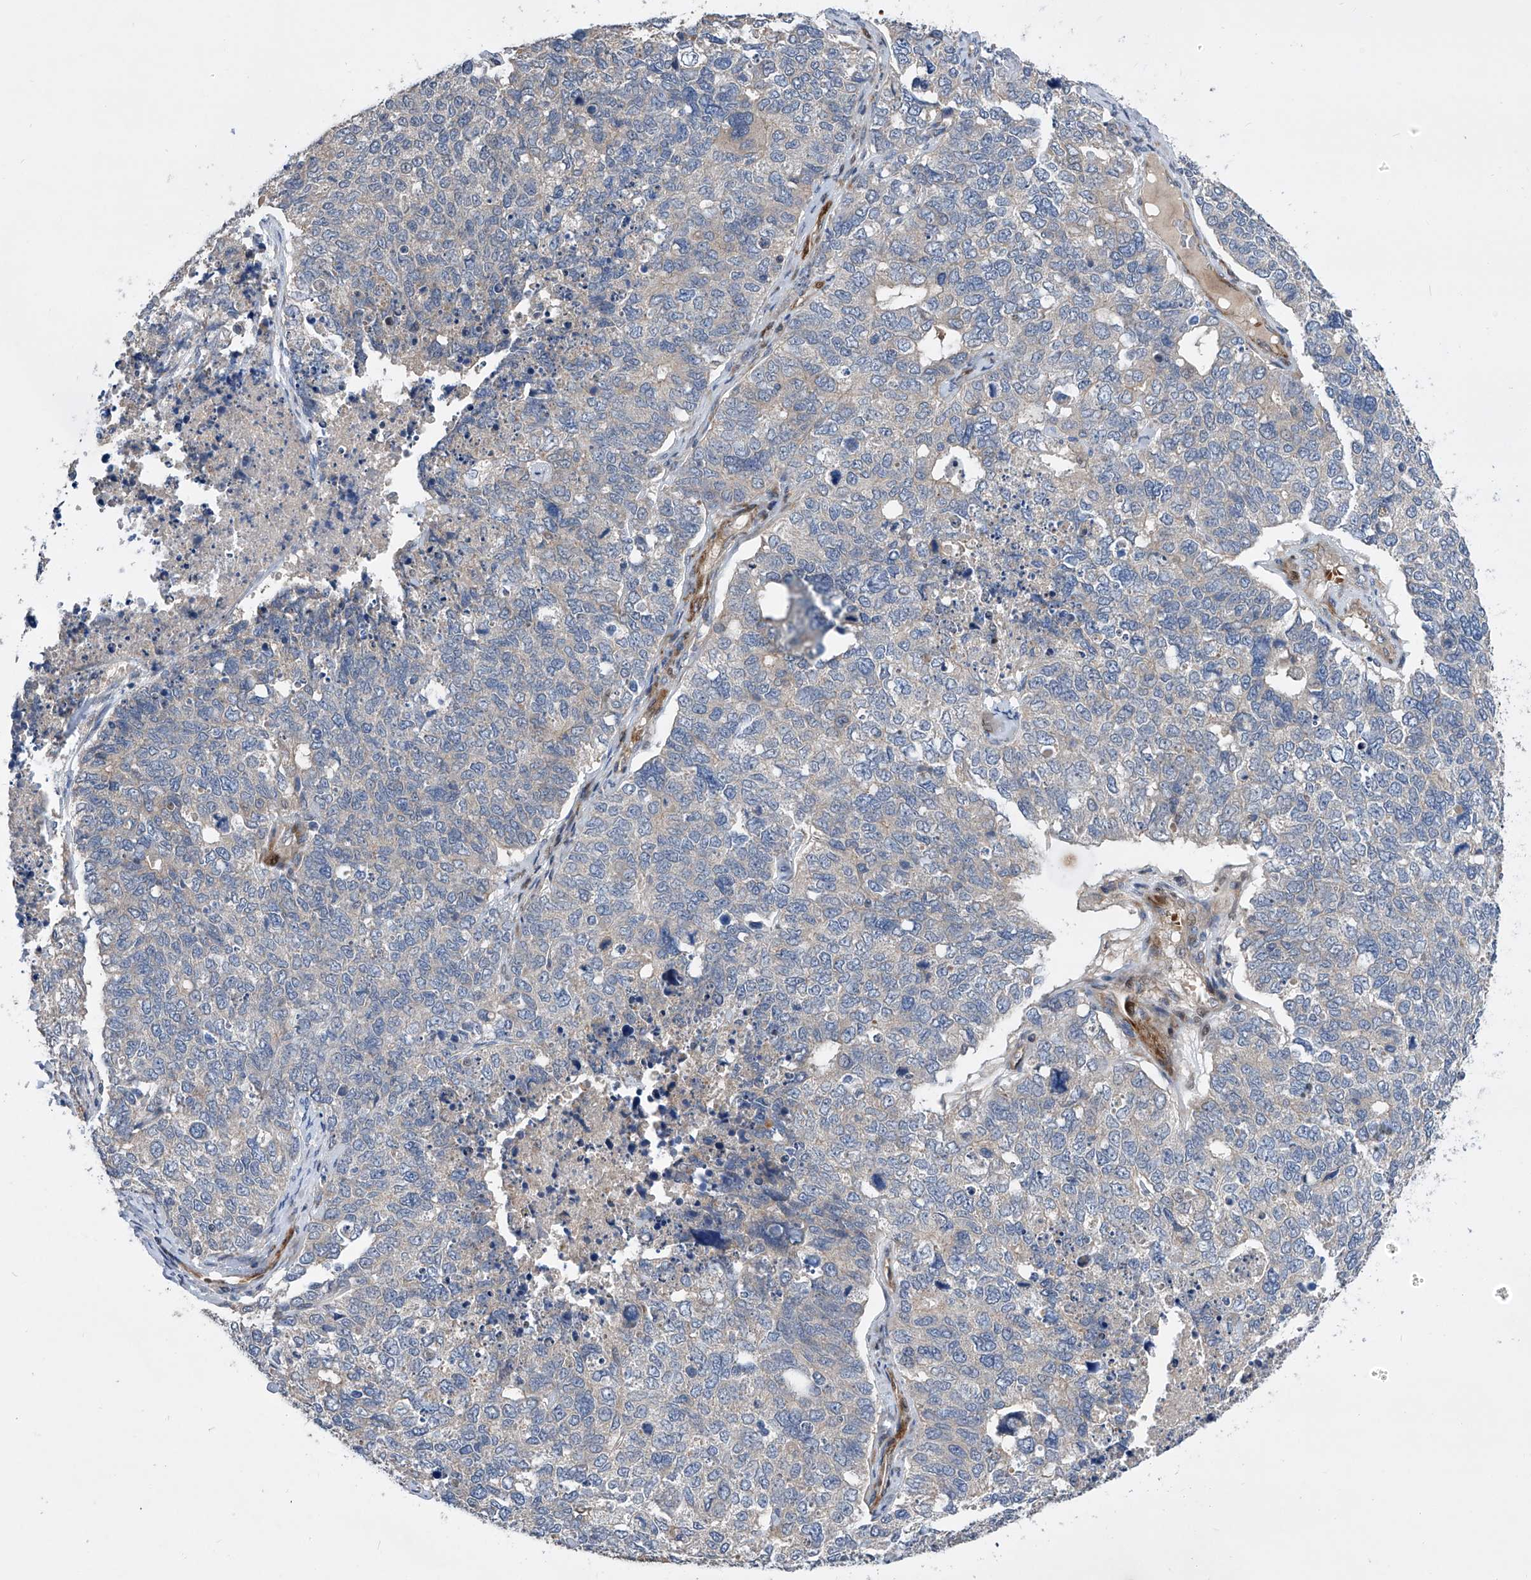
{"staining": {"intensity": "negative", "quantity": "none", "location": "none"}, "tissue": "cervical cancer", "cell_type": "Tumor cells", "image_type": "cancer", "snomed": [{"axis": "morphology", "description": "Squamous cell carcinoma, NOS"}, {"axis": "topography", "description": "Cervix"}], "caption": "This image is of cervical cancer (squamous cell carcinoma) stained with immunohistochemistry to label a protein in brown with the nuclei are counter-stained blue. There is no staining in tumor cells.", "gene": "USF3", "patient": {"sex": "female", "age": 63}}